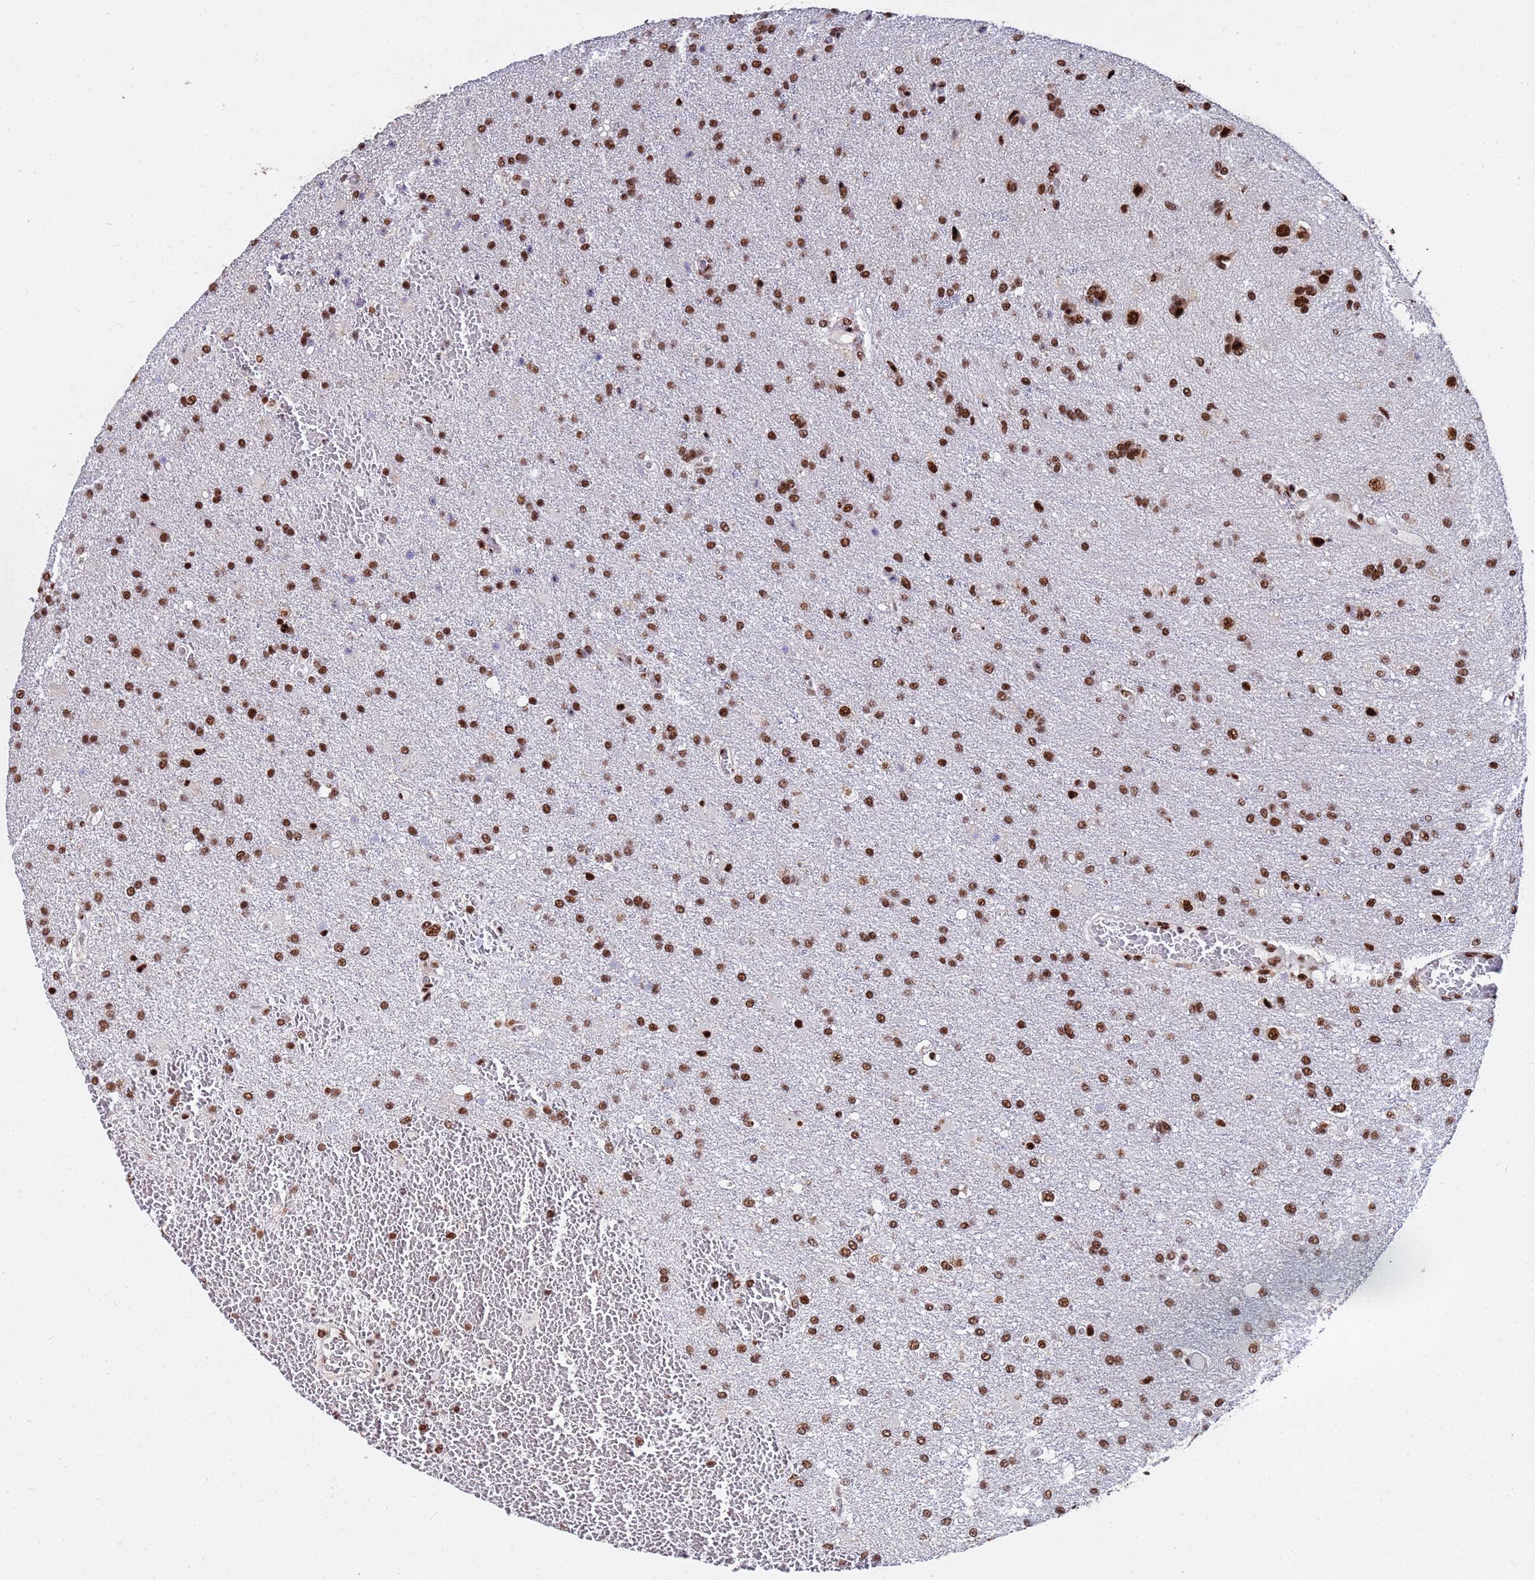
{"staining": {"intensity": "strong", "quantity": ">75%", "location": "nuclear"}, "tissue": "glioma", "cell_type": "Tumor cells", "image_type": "cancer", "snomed": [{"axis": "morphology", "description": "Glioma, malignant, High grade"}, {"axis": "topography", "description": "Brain"}], "caption": "Immunohistochemistry (IHC) (DAB (3,3'-diaminobenzidine)) staining of human malignant high-grade glioma reveals strong nuclear protein positivity in about >75% of tumor cells. The staining was performed using DAB to visualize the protein expression in brown, while the nuclei were stained in blue with hematoxylin (Magnification: 20x).", "gene": "SF3B2", "patient": {"sex": "female", "age": 74}}